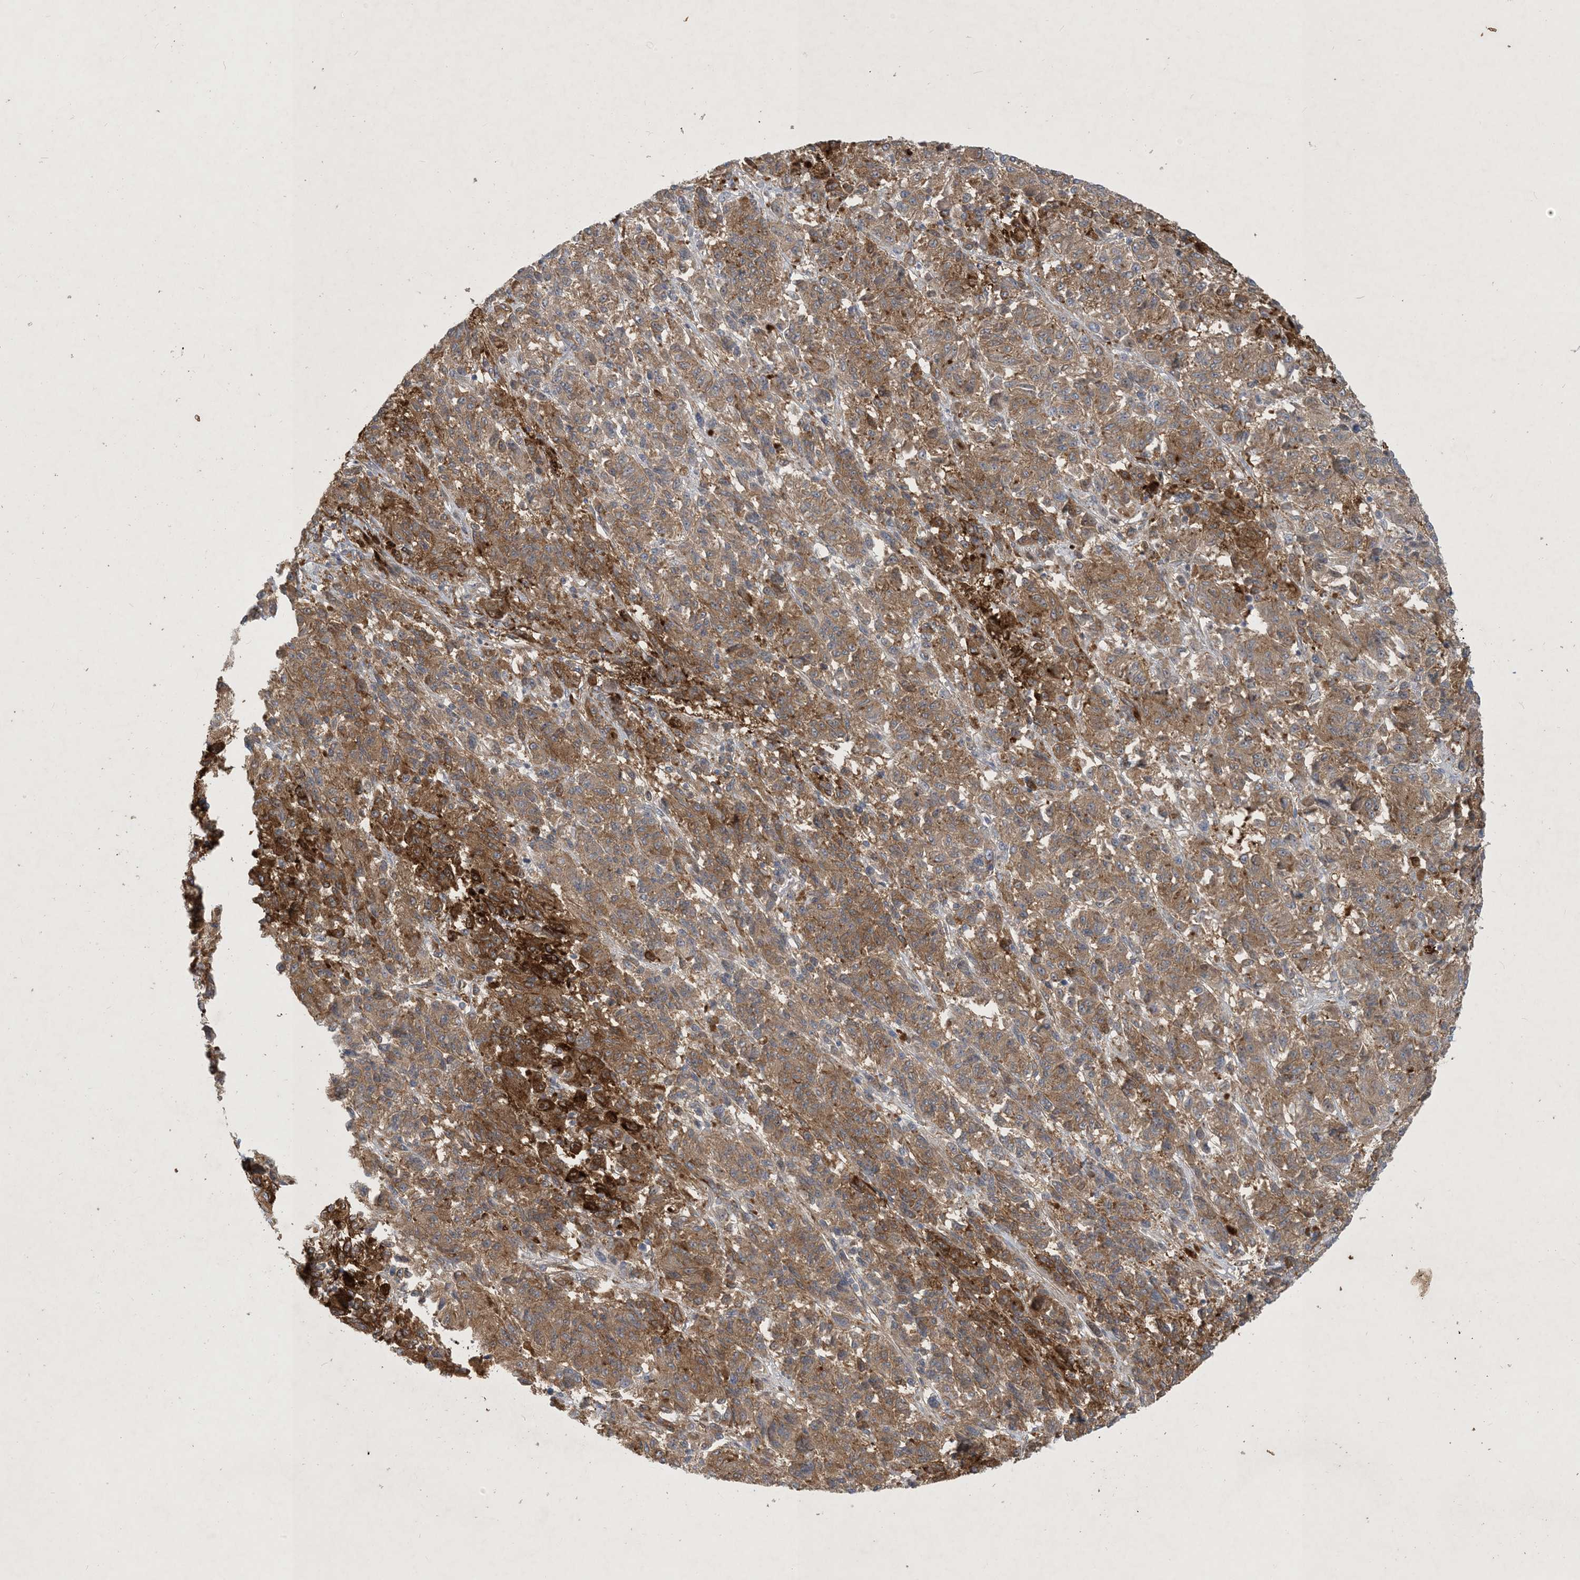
{"staining": {"intensity": "moderate", "quantity": ">75%", "location": "cytoplasmic/membranous"}, "tissue": "melanoma", "cell_type": "Tumor cells", "image_type": "cancer", "snomed": [{"axis": "morphology", "description": "Malignant melanoma, Metastatic site"}, {"axis": "topography", "description": "Lung"}], "caption": "About >75% of tumor cells in melanoma demonstrate moderate cytoplasmic/membranous protein expression as visualized by brown immunohistochemical staining.", "gene": "CDS1", "patient": {"sex": "male", "age": 64}}